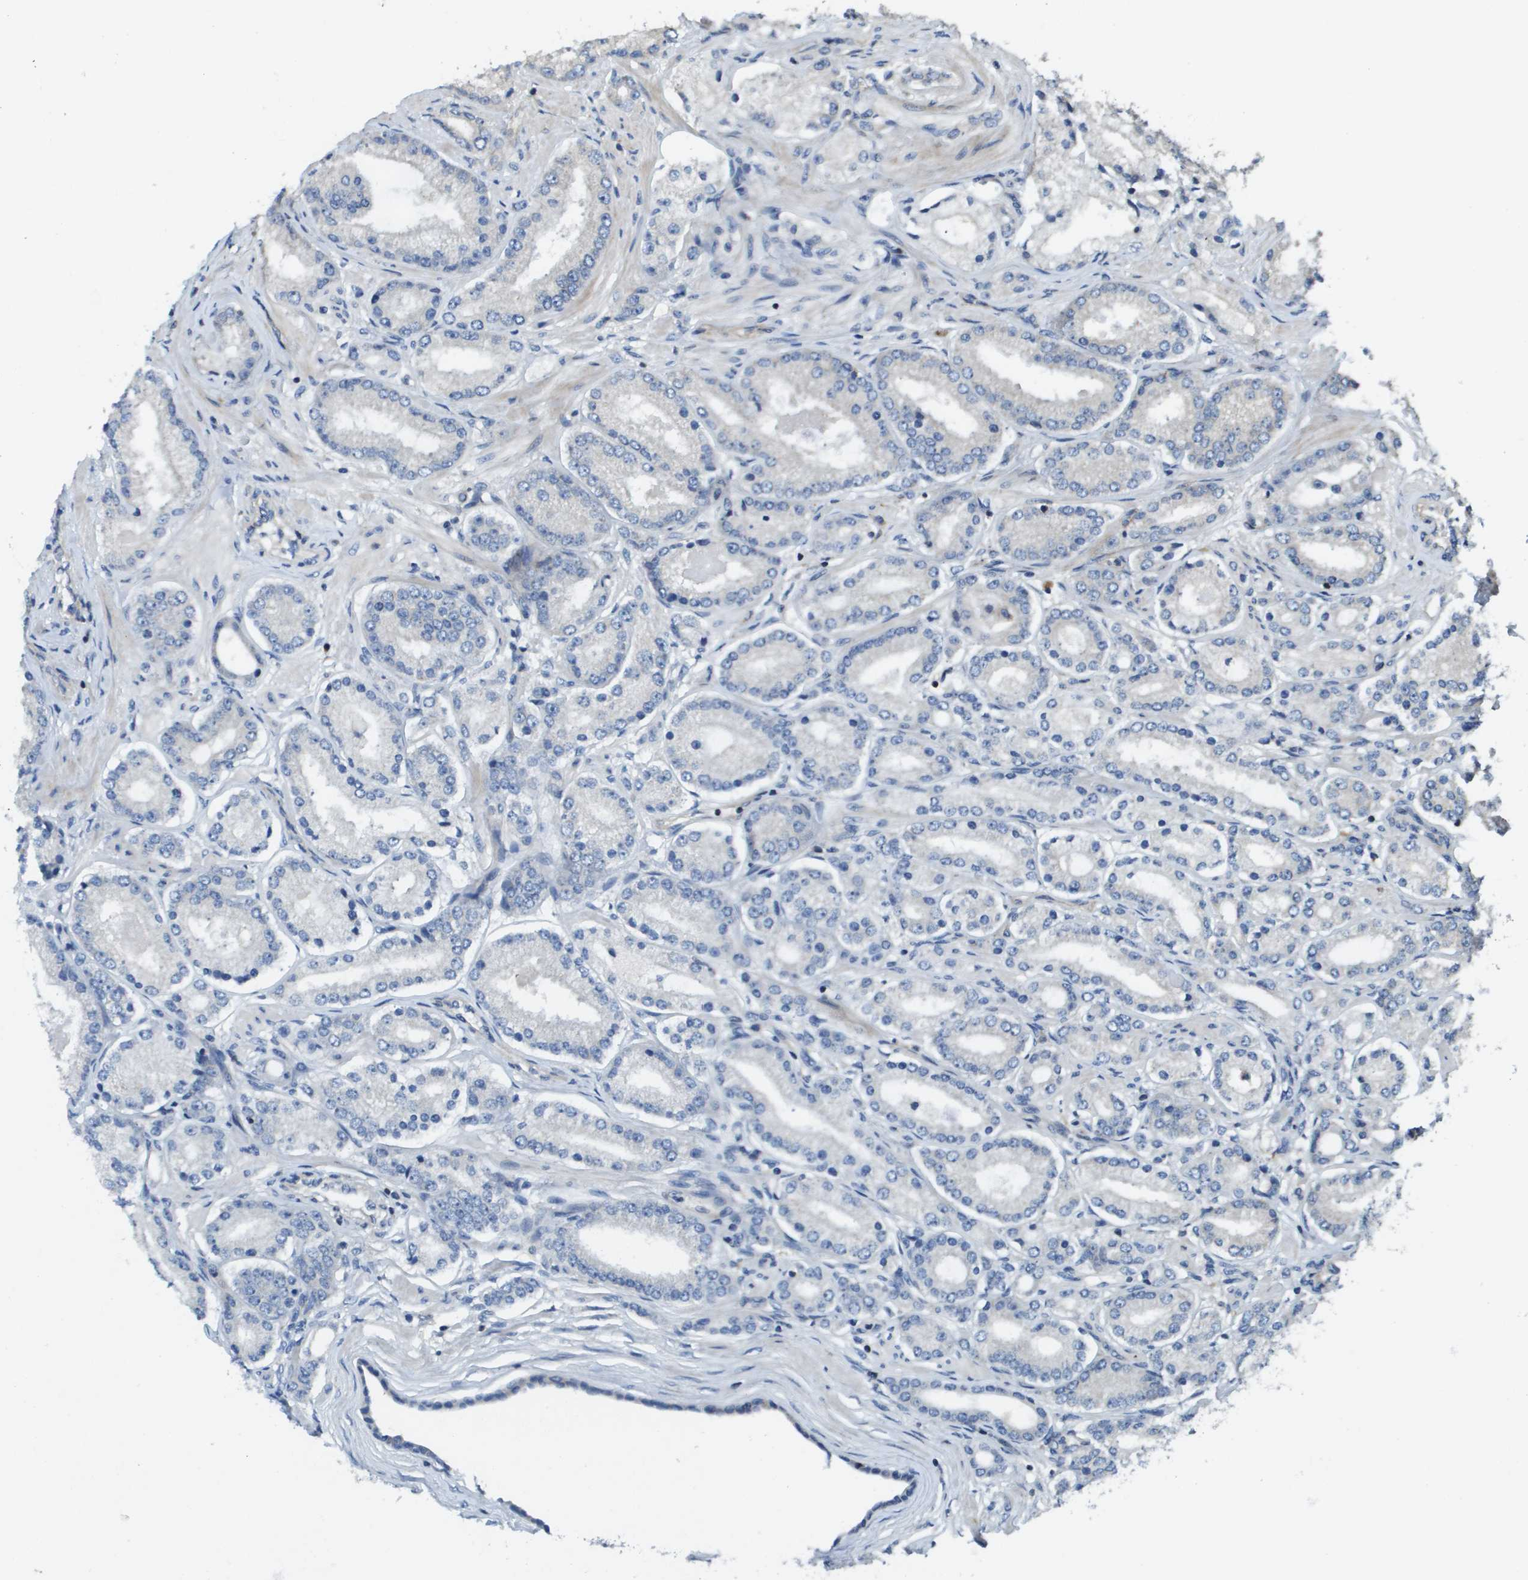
{"staining": {"intensity": "negative", "quantity": "none", "location": "none"}, "tissue": "prostate cancer", "cell_type": "Tumor cells", "image_type": "cancer", "snomed": [{"axis": "morphology", "description": "Adenocarcinoma, Low grade"}, {"axis": "topography", "description": "Prostate"}], "caption": "The micrograph displays no significant positivity in tumor cells of prostate adenocarcinoma (low-grade).", "gene": "SCN4B", "patient": {"sex": "male", "age": 63}}